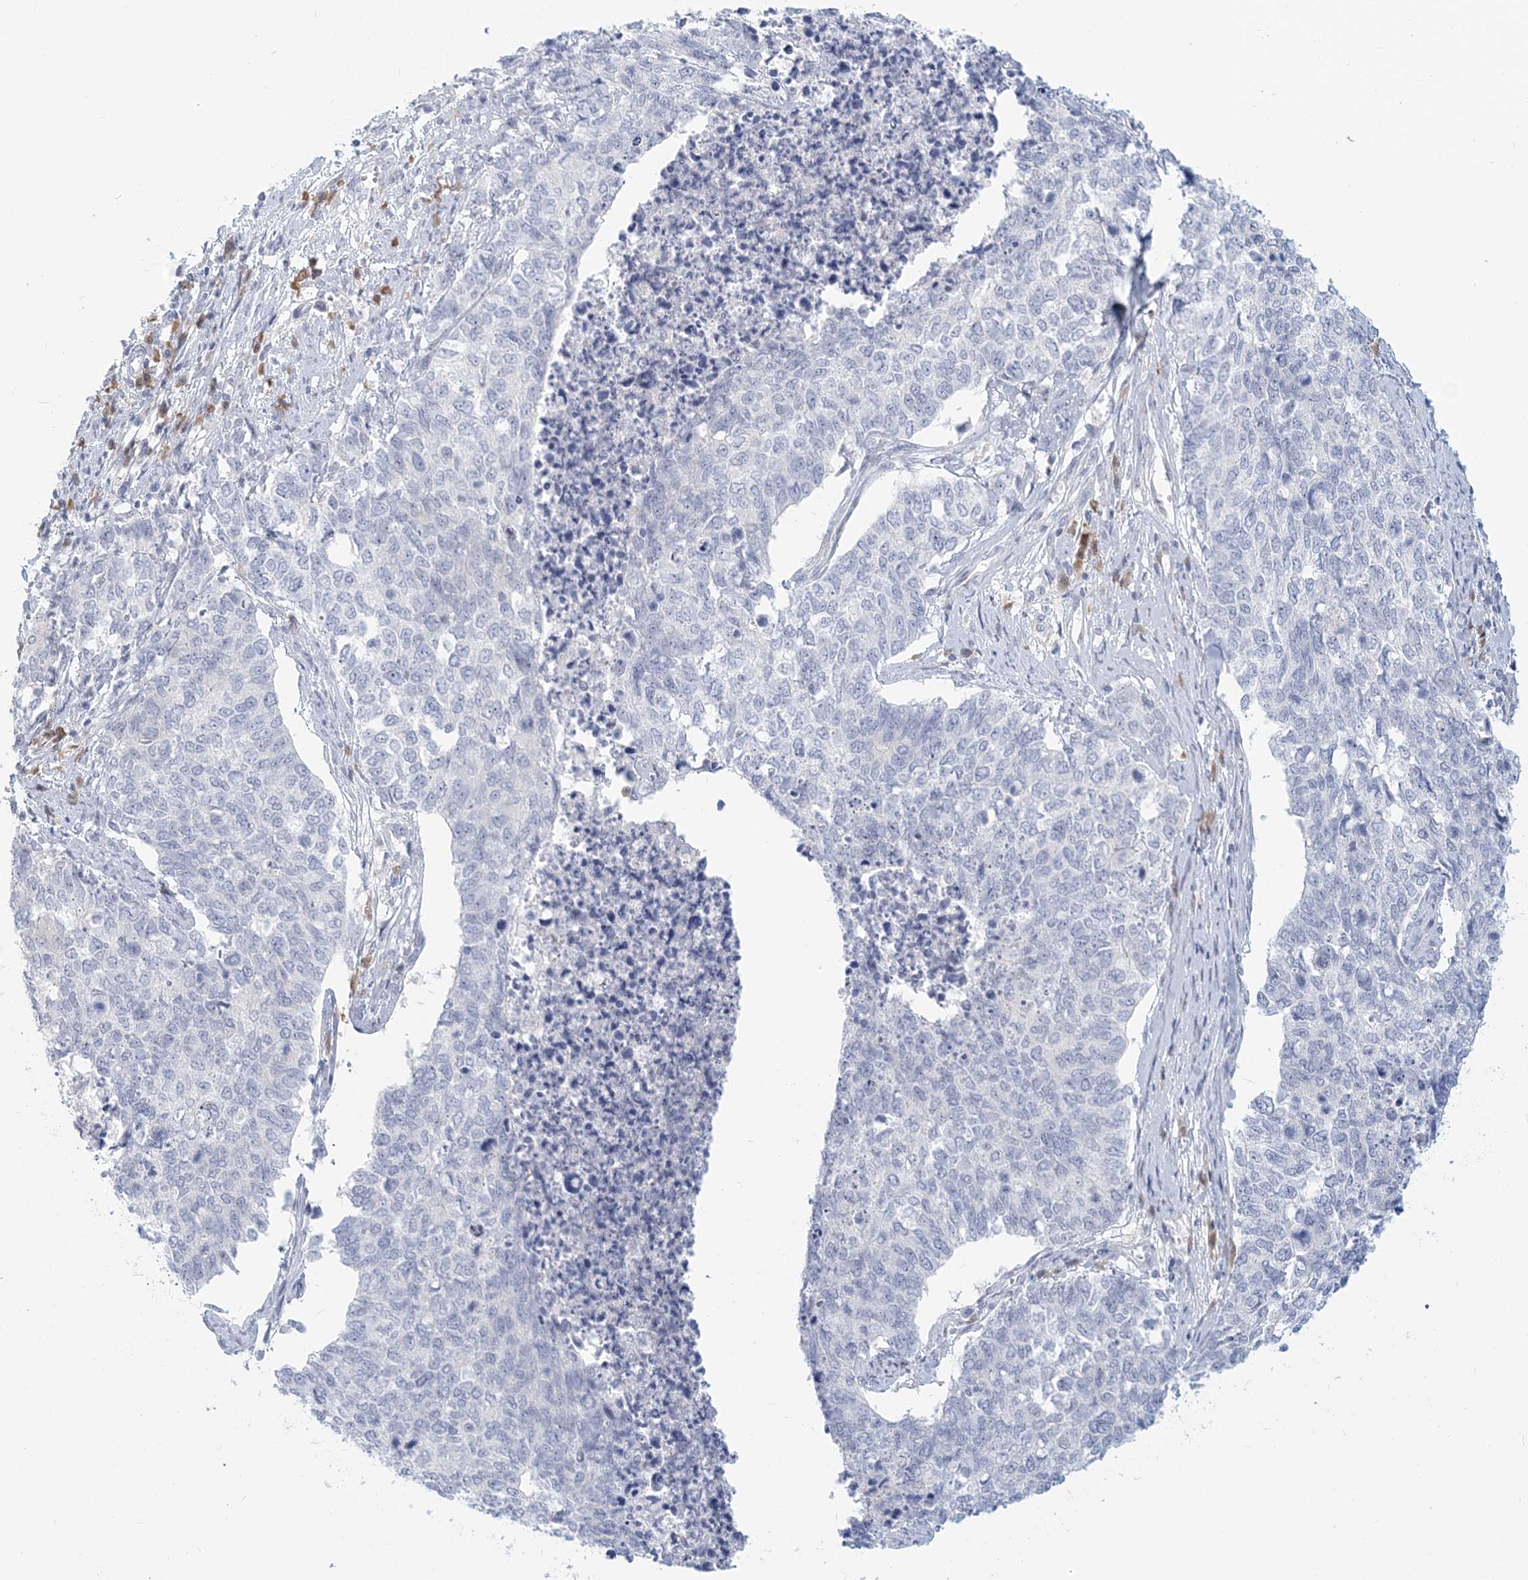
{"staining": {"intensity": "negative", "quantity": "none", "location": "none"}, "tissue": "cervical cancer", "cell_type": "Tumor cells", "image_type": "cancer", "snomed": [{"axis": "morphology", "description": "Squamous cell carcinoma, NOS"}, {"axis": "topography", "description": "Cervix"}], "caption": "The photomicrograph exhibits no significant expression in tumor cells of cervical cancer.", "gene": "GMPPA", "patient": {"sex": "female", "age": 63}}